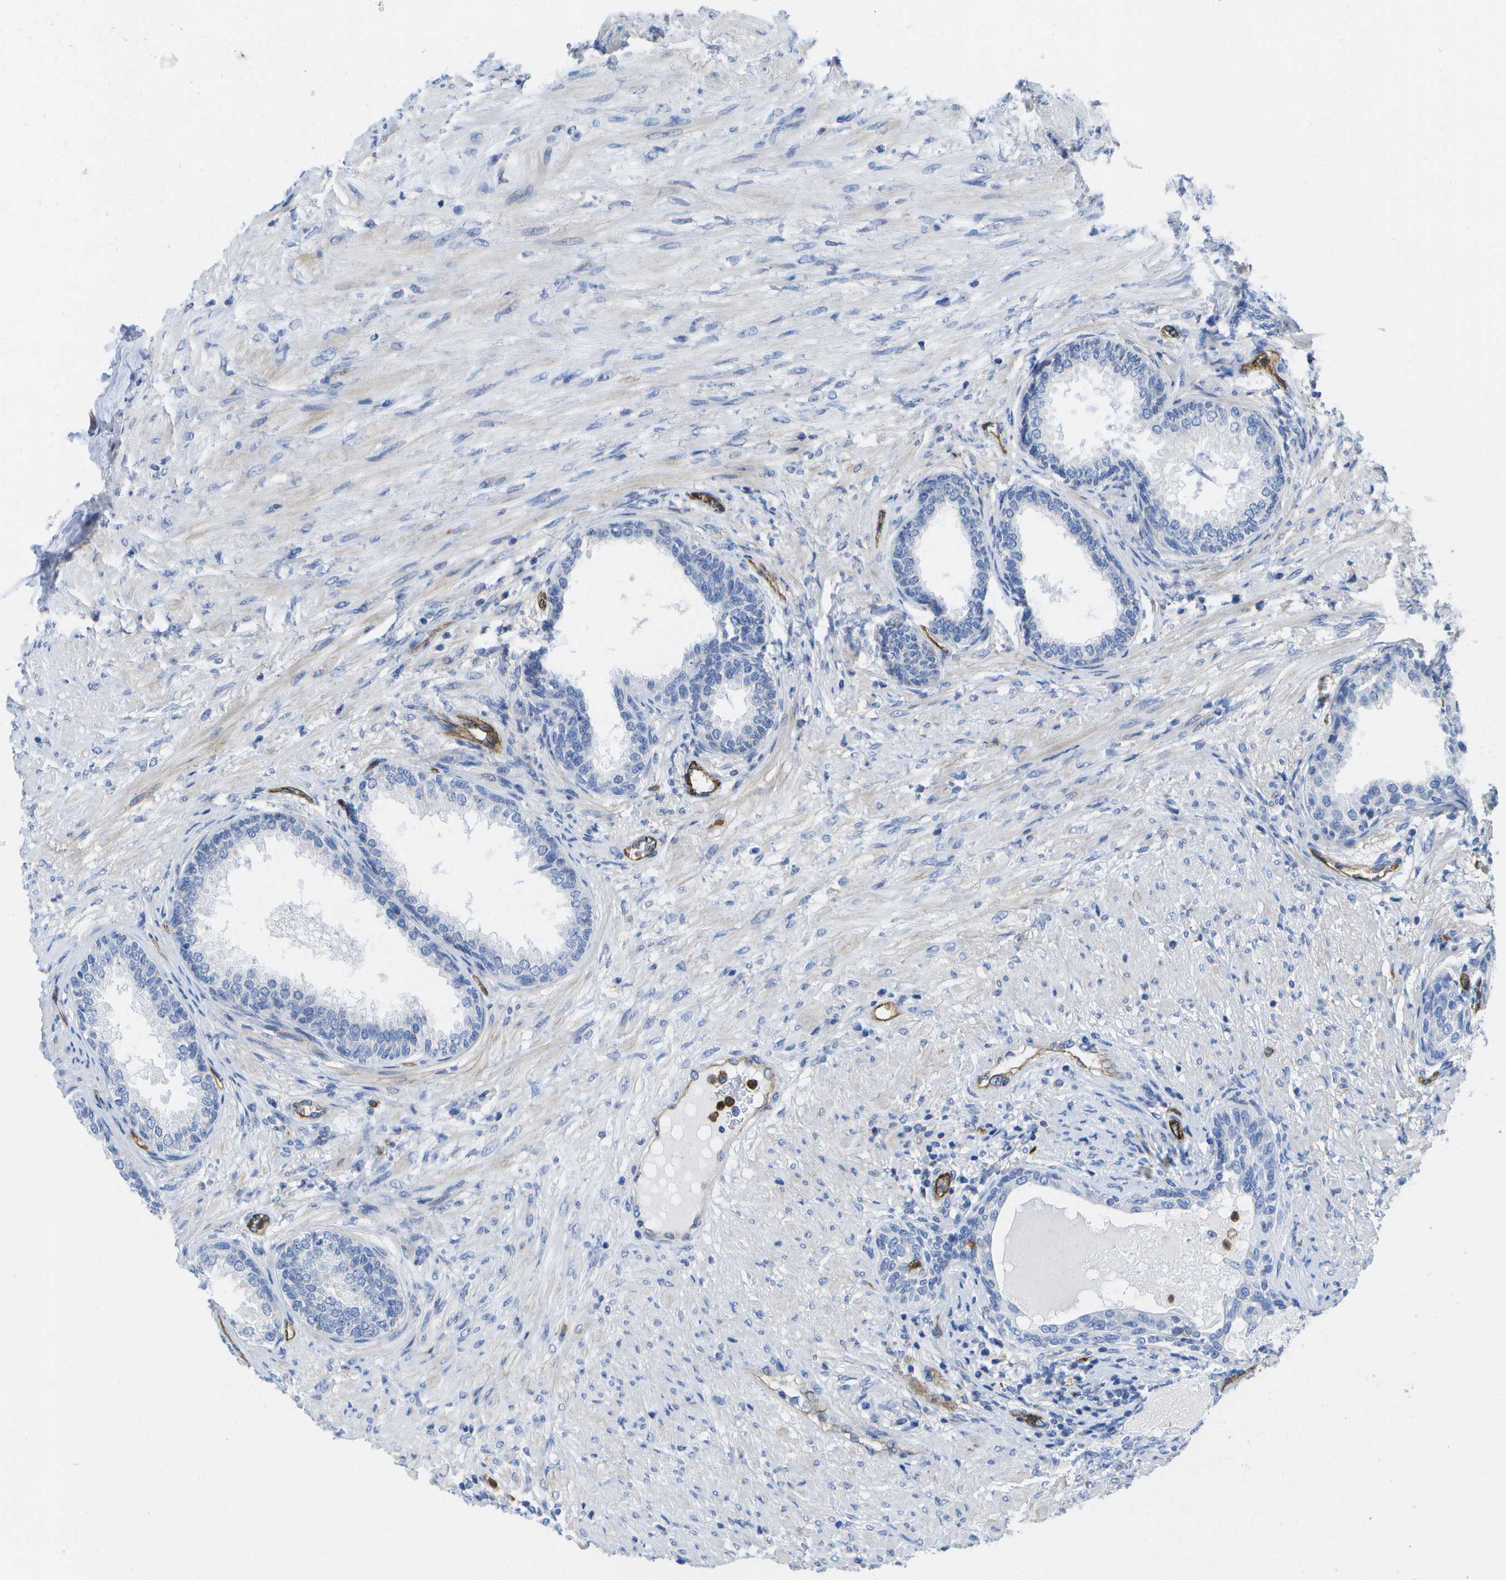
{"staining": {"intensity": "negative", "quantity": "none", "location": "none"}, "tissue": "prostate", "cell_type": "Glandular cells", "image_type": "normal", "snomed": [{"axis": "morphology", "description": "Normal tissue, NOS"}, {"axis": "topography", "description": "Prostate"}], "caption": "IHC histopathology image of unremarkable human prostate stained for a protein (brown), which demonstrates no positivity in glandular cells.", "gene": "DYSF", "patient": {"sex": "male", "age": 76}}